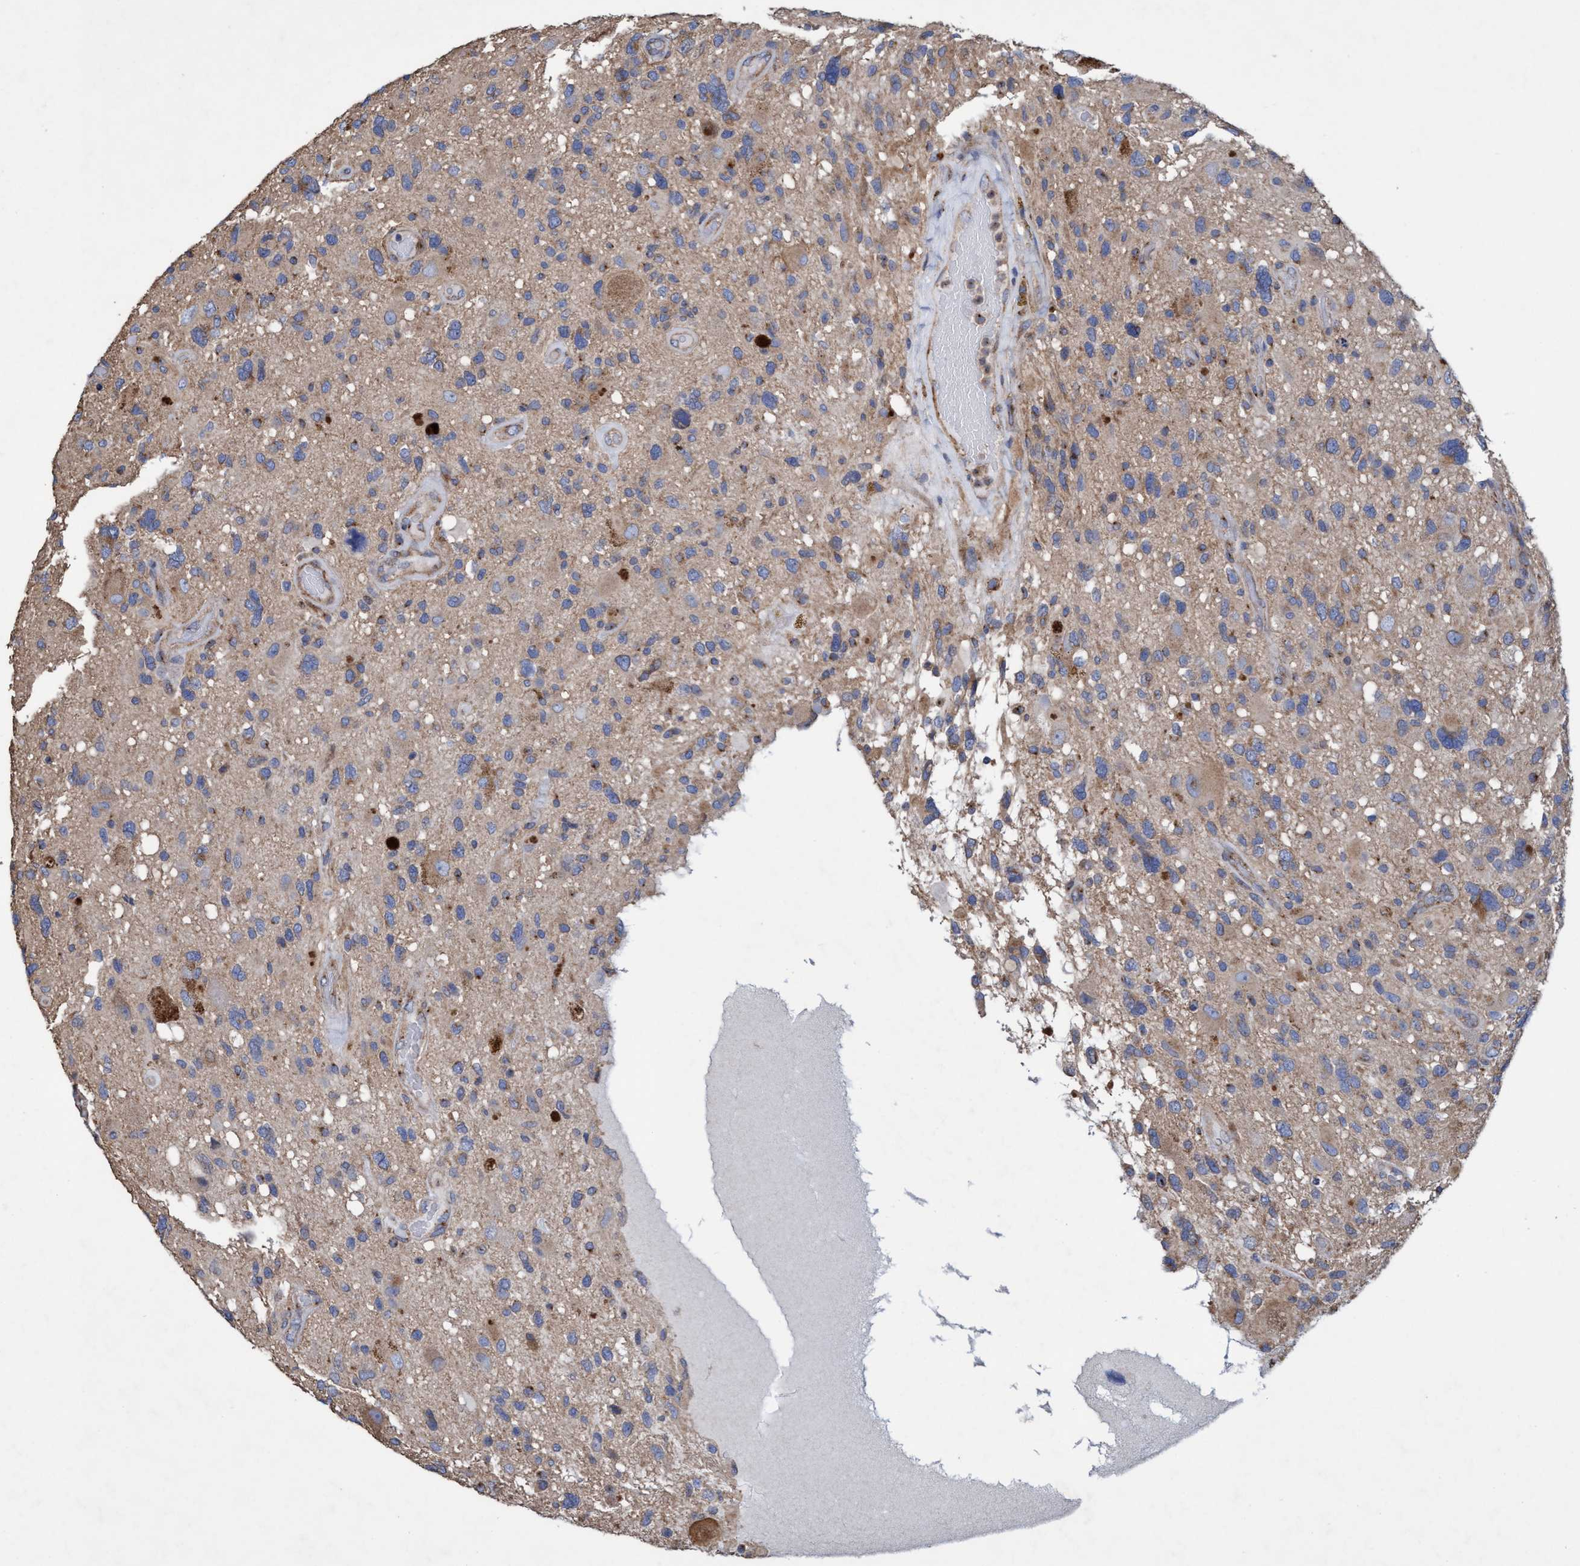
{"staining": {"intensity": "moderate", "quantity": "<25%", "location": "cytoplasmic/membranous"}, "tissue": "glioma", "cell_type": "Tumor cells", "image_type": "cancer", "snomed": [{"axis": "morphology", "description": "Glioma, malignant, High grade"}, {"axis": "topography", "description": "Brain"}], "caption": "IHC histopathology image of human glioma stained for a protein (brown), which shows low levels of moderate cytoplasmic/membranous staining in approximately <25% of tumor cells.", "gene": "BICD2", "patient": {"sex": "male", "age": 33}}